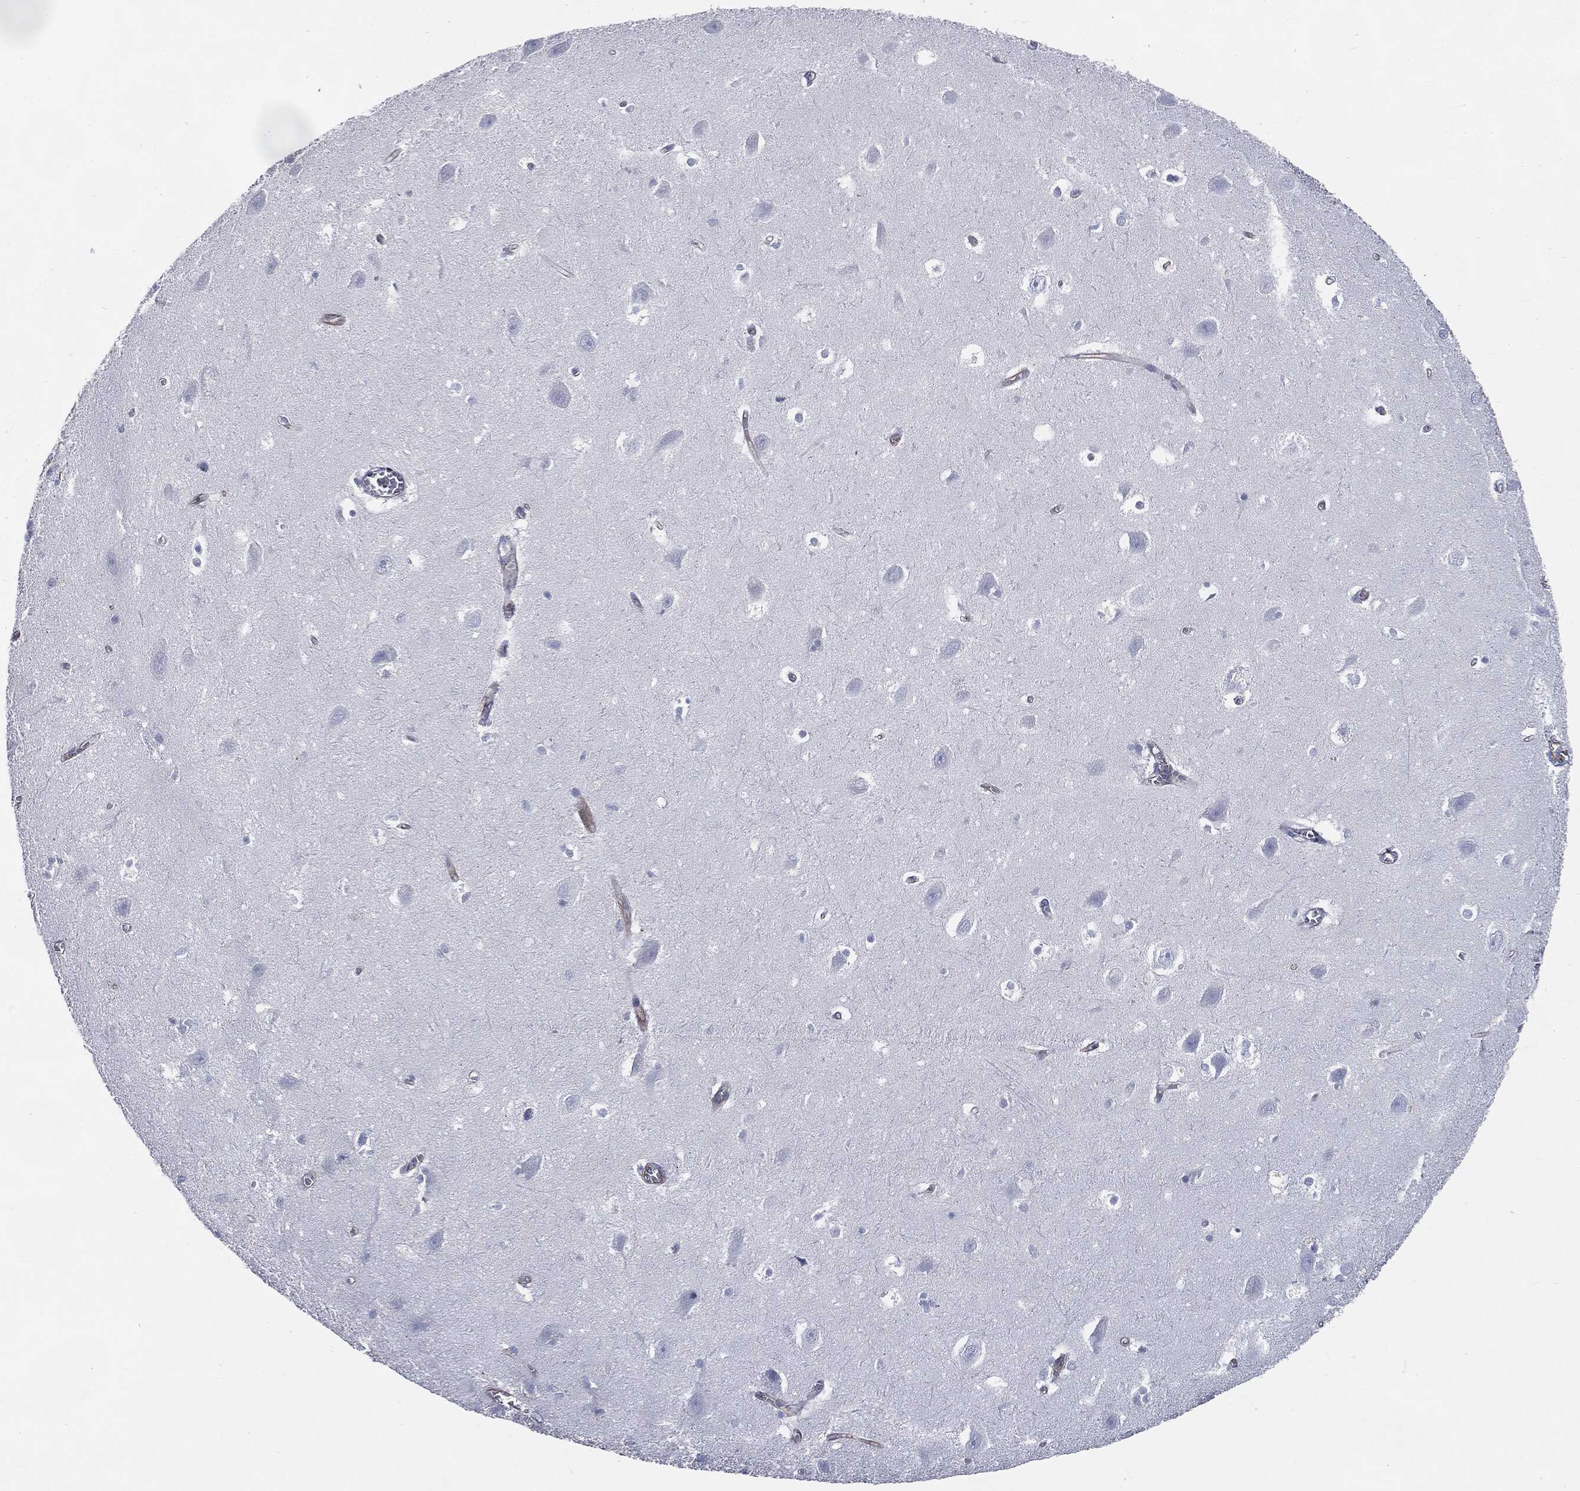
{"staining": {"intensity": "negative", "quantity": "none", "location": "none"}, "tissue": "hippocampus", "cell_type": "Glial cells", "image_type": "normal", "snomed": [{"axis": "morphology", "description": "Normal tissue, NOS"}, {"axis": "topography", "description": "Hippocampus"}], "caption": "There is no significant expression in glial cells of hippocampus. (DAB IHC, high magnification).", "gene": "MUC5AC", "patient": {"sex": "female", "age": 64}}